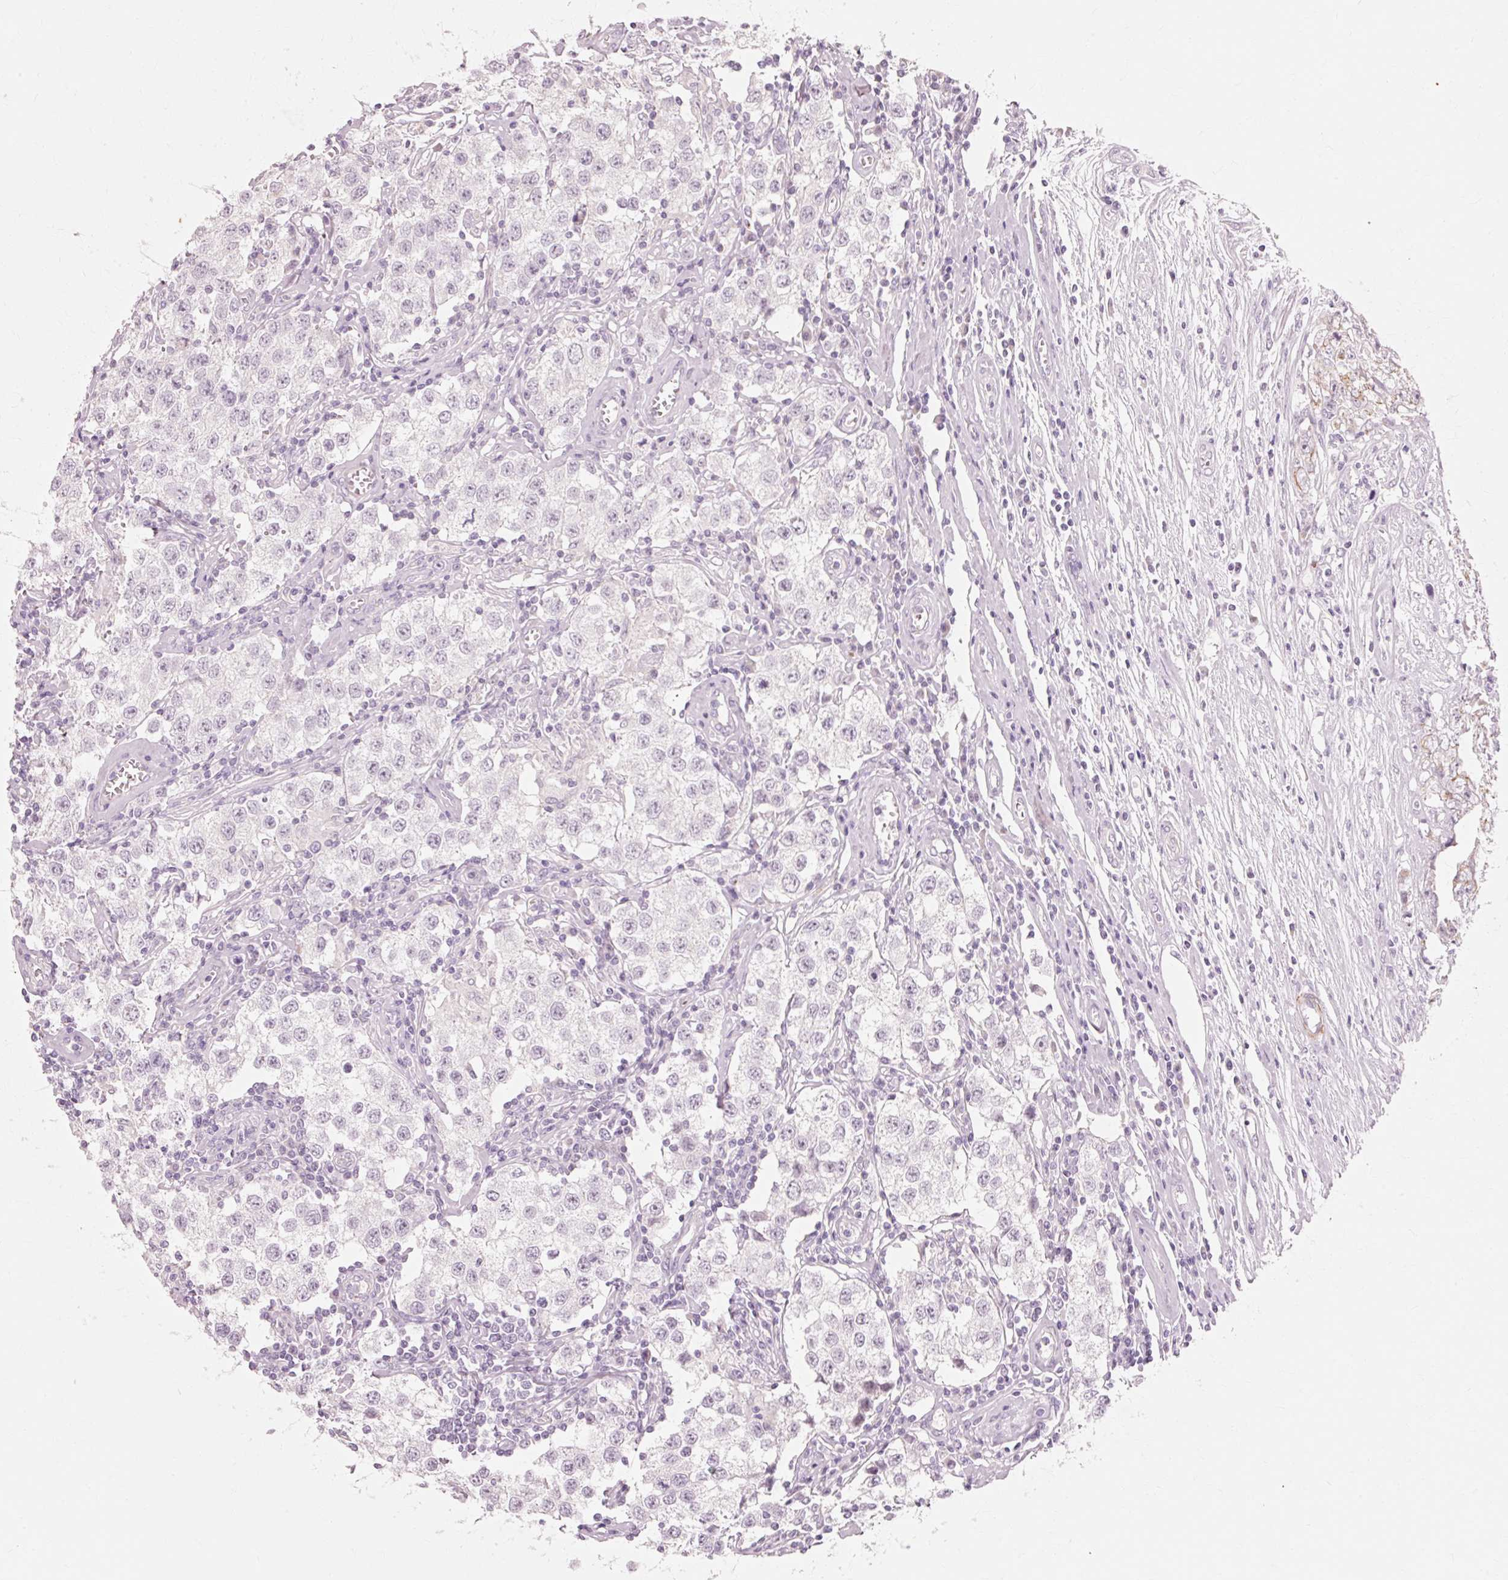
{"staining": {"intensity": "negative", "quantity": "none", "location": "none"}, "tissue": "testis cancer", "cell_type": "Tumor cells", "image_type": "cancer", "snomed": [{"axis": "morphology", "description": "Seminoma, NOS"}, {"axis": "morphology", "description": "Carcinoma, Embryonal, NOS"}, {"axis": "topography", "description": "Testis"}], "caption": "Testis cancer was stained to show a protein in brown. There is no significant expression in tumor cells.", "gene": "TRIM73", "patient": {"sex": "male", "age": 43}}